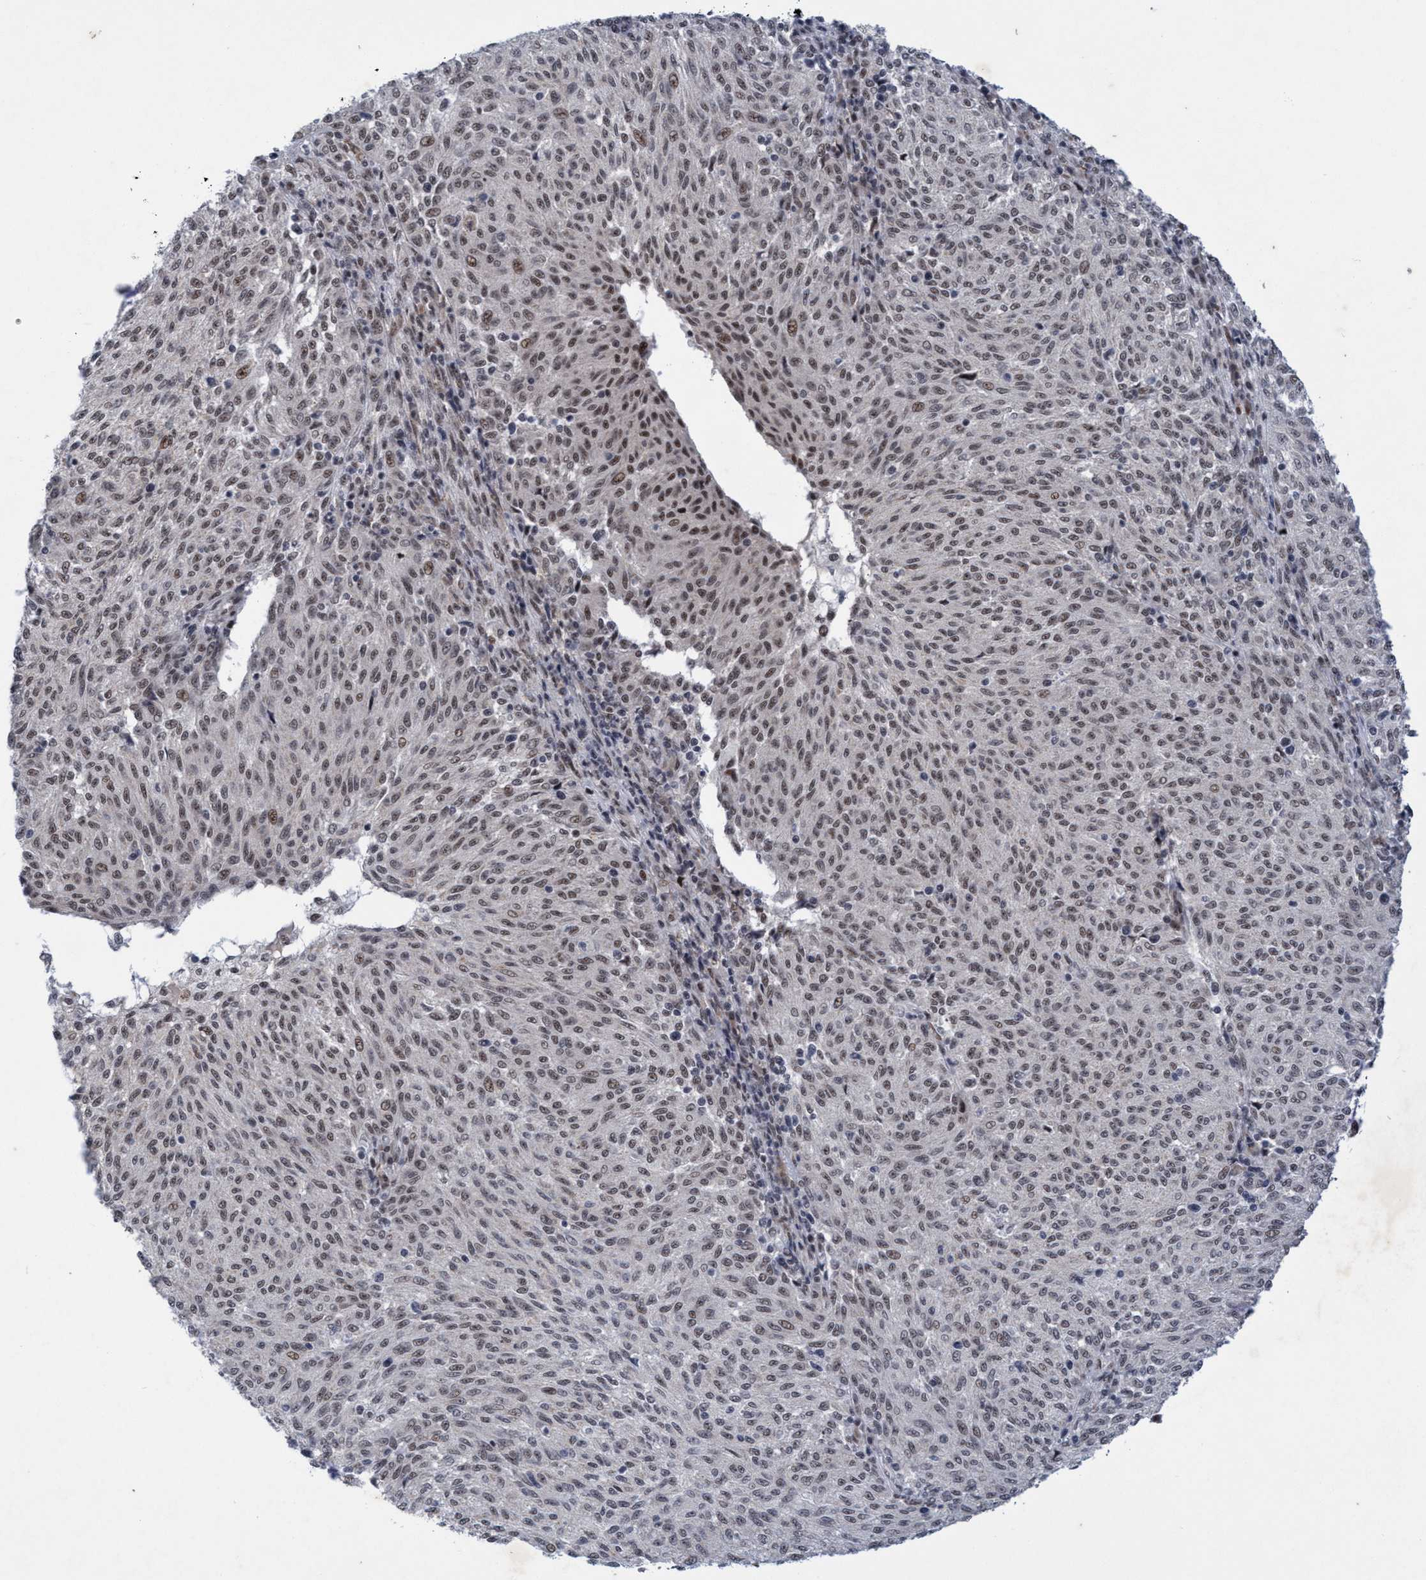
{"staining": {"intensity": "weak", "quantity": ">75%", "location": "nuclear"}, "tissue": "melanoma", "cell_type": "Tumor cells", "image_type": "cancer", "snomed": [{"axis": "morphology", "description": "Malignant melanoma, NOS"}, {"axis": "topography", "description": "Skin"}], "caption": "Melanoma tissue exhibits weak nuclear positivity in approximately >75% of tumor cells, visualized by immunohistochemistry.", "gene": "GLT6D1", "patient": {"sex": "female", "age": 72}}